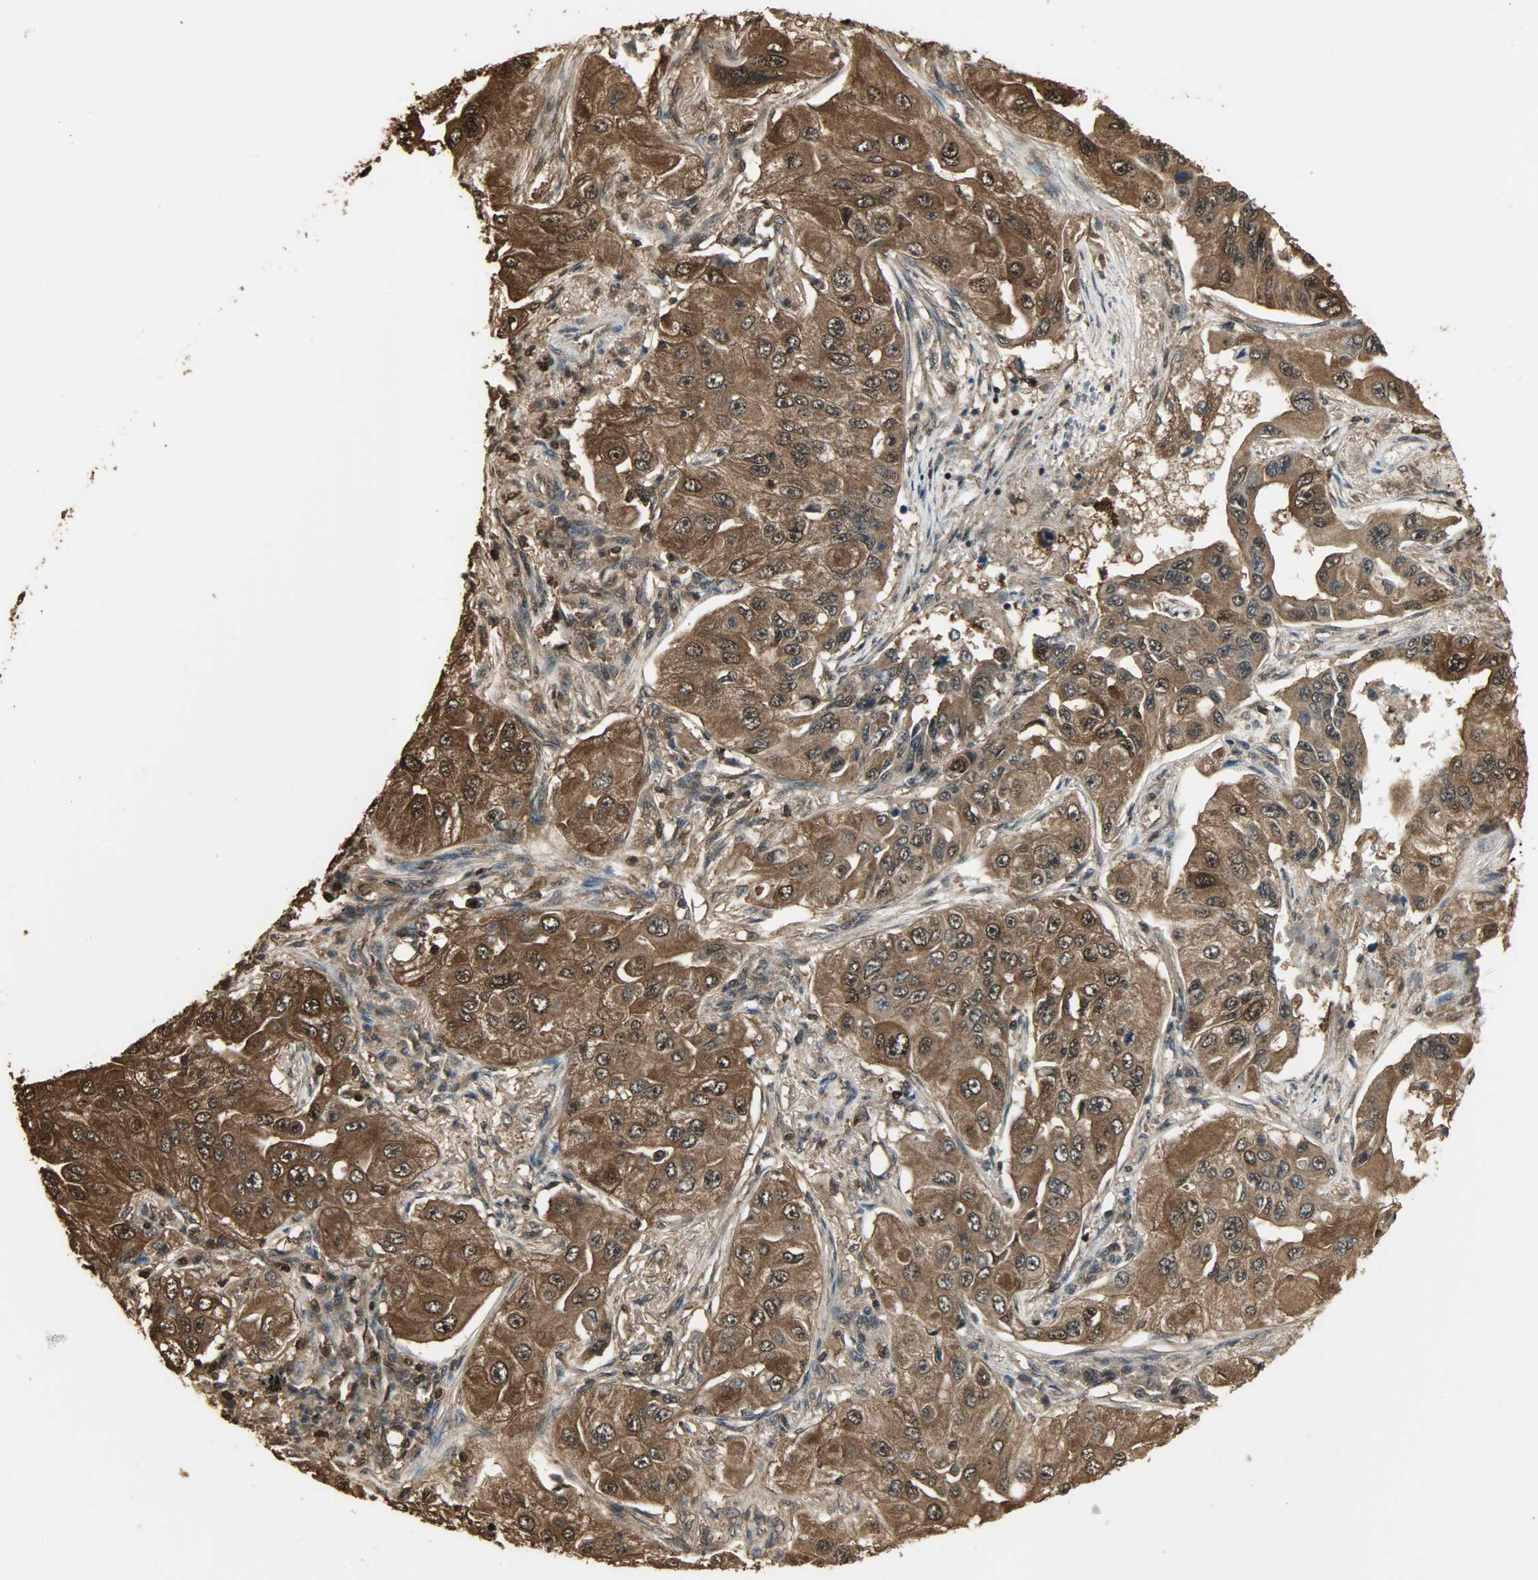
{"staining": {"intensity": "strong", "quantity": ">75%", "location": "cytoplasmic/membranous,nuclear"}, "tissue": "lung cancer", "cell_type": "Tumor cells", "image_type": "cancer", "snomed": [{"axis": "morphology", "description": "Adenocarcinoma, NOS"}, {"axis": "topography", "description": "Lung"}], "caption": "Protein staining of lung cancer tissue demonstrates strong cytoplasmic/membranous and nuclear positivity in approximately >75% of tumor cells.", "gene": "YWHAZ", "patient": {"sex": "male", "age": 84}}